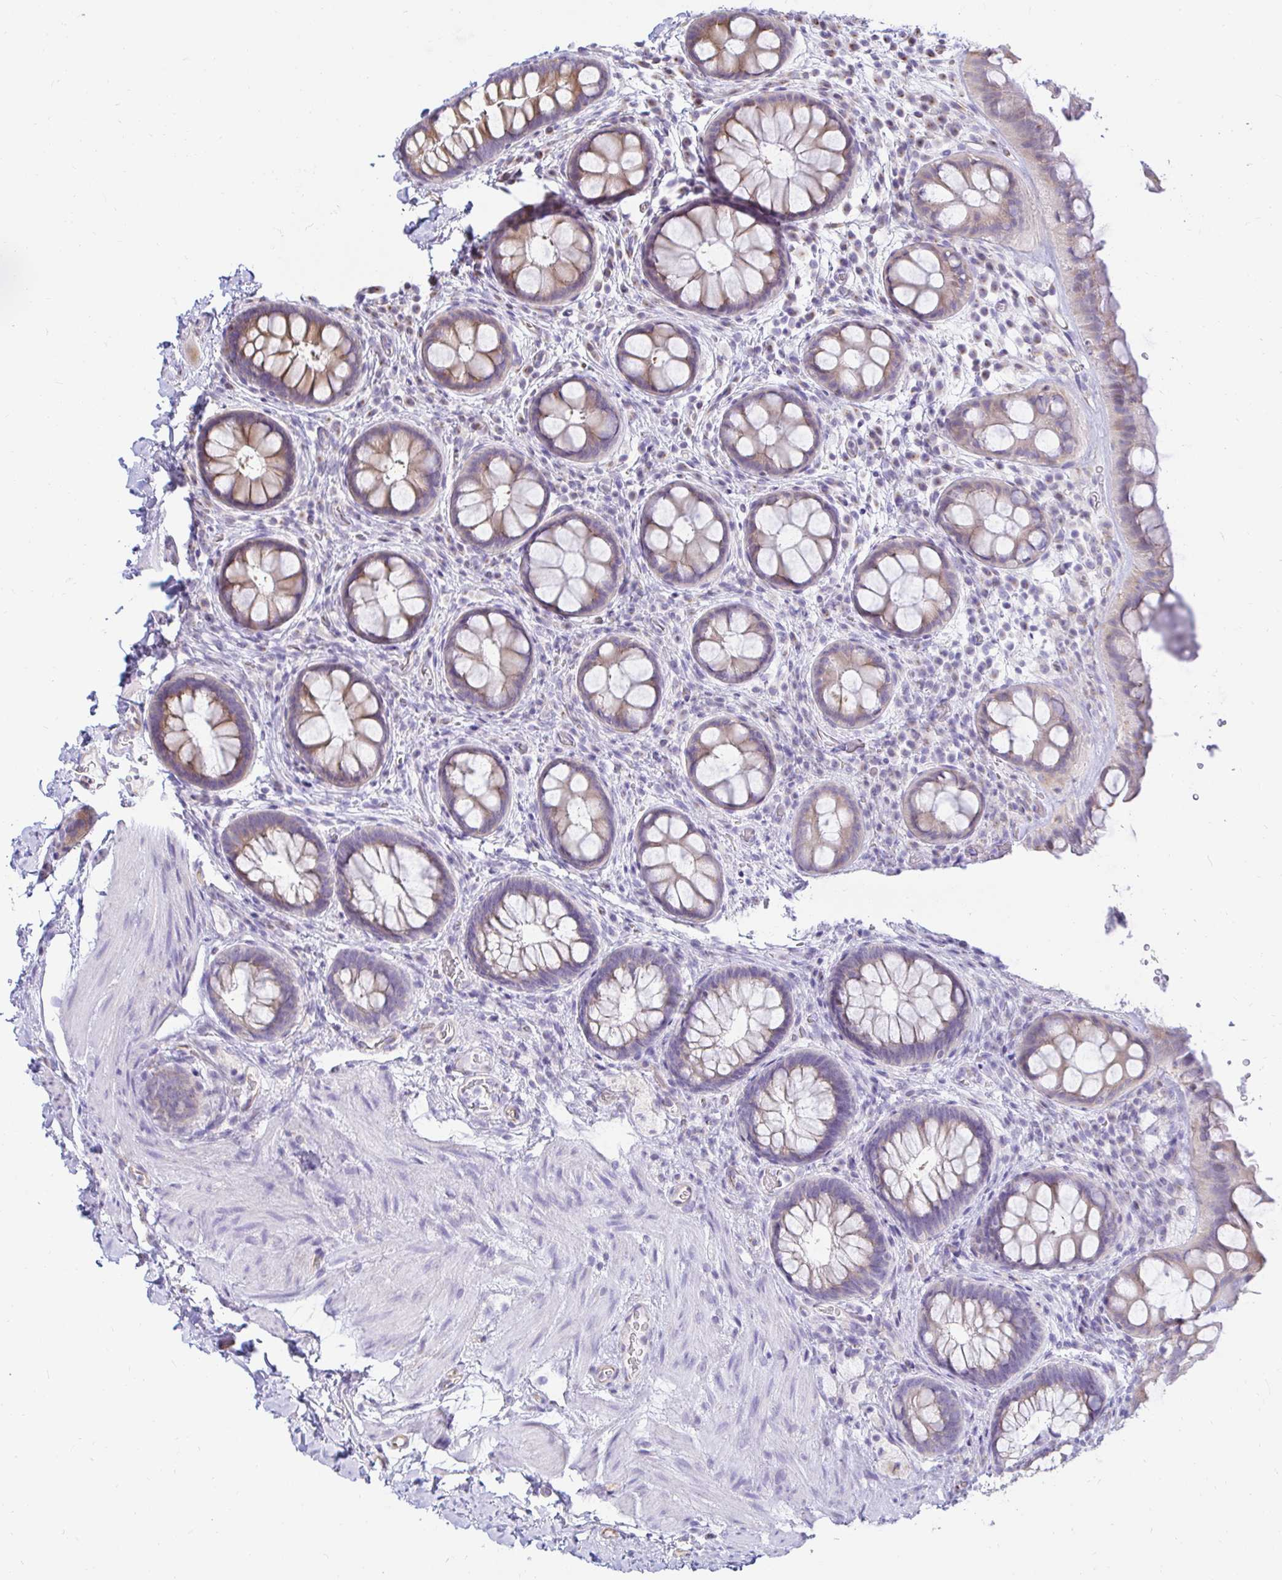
{"staining": {"intensity": "weak", "quantity": "25%-75%", "location": "cytoplasmic/membranous"}, "tissue": "rectum", "cell_type": "Glandular cells", "image_type": "normal", "snomed": [{"axis": "morphology", "description": "Normal tissue, NOS"}, {"axis": "topography", "description": "Rectum"}], "caption": "This is a histology image of IHC staining of unremarkable rectum, which shows weak positivity in the cytoplasmic/membranous of glandular cells.", "gene": "CAPSL", "patient": {"sex": "female", "age": 69}}